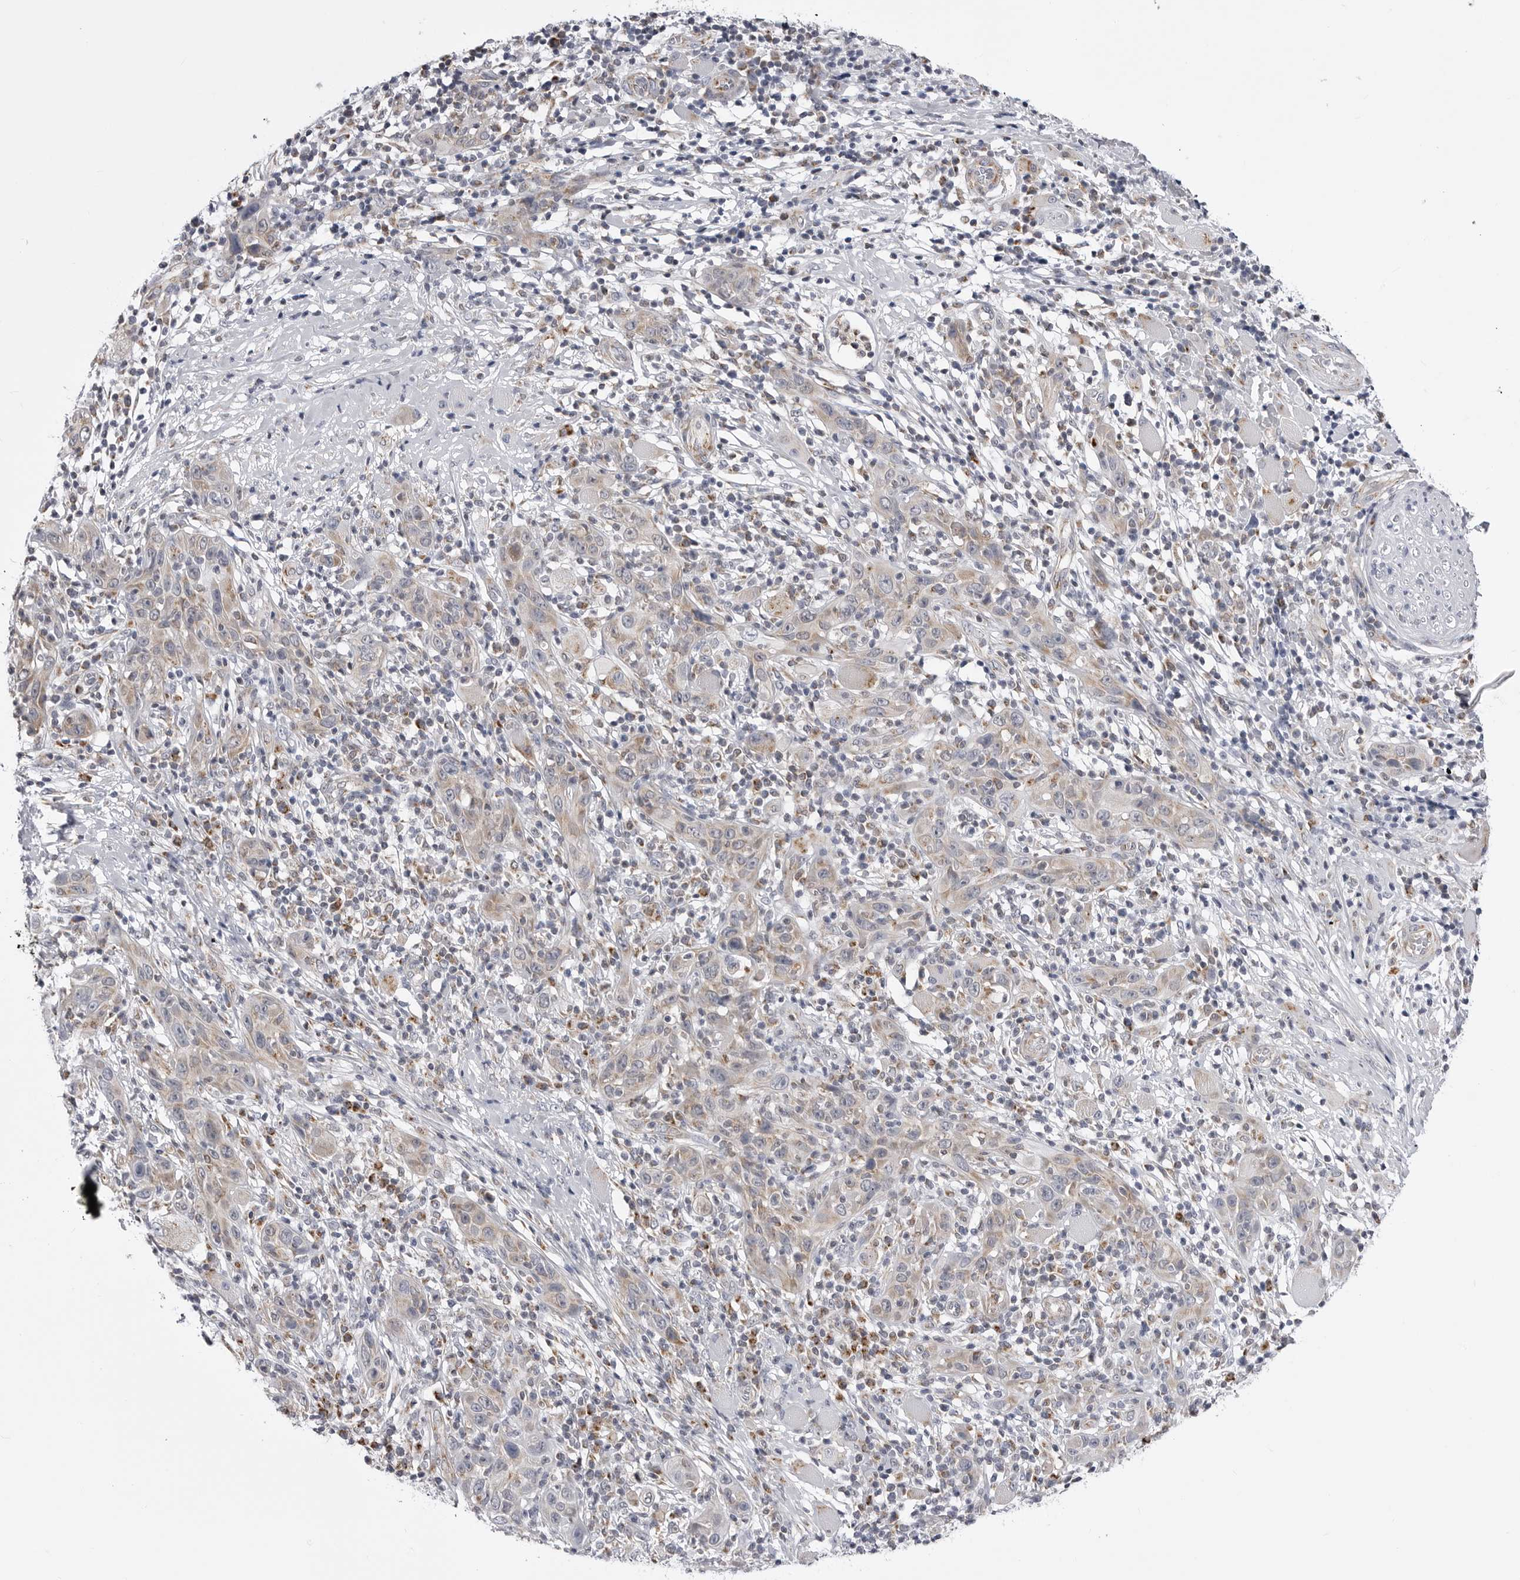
{"staining": {"intensity": "moderate", "quantity": "25%-75%", "location": "cytoplasmic/membranous"}, "tissue": "skin cancer", "cell_type": "Tumor cells", "image_type": "cancer", "snomed": [{"axis": "morphology", "description": "Squamous cell carcinoma, NOS"}, {"axis": "topography", "description": "Skin"}], "caption": "The micrograph displays a brown stain indicating the presence of a protein in the cytoplasmic/membranous of tumor cells in skin cancer.", "gene": "FH", "patient": {"sex": "female", "age": 88}}